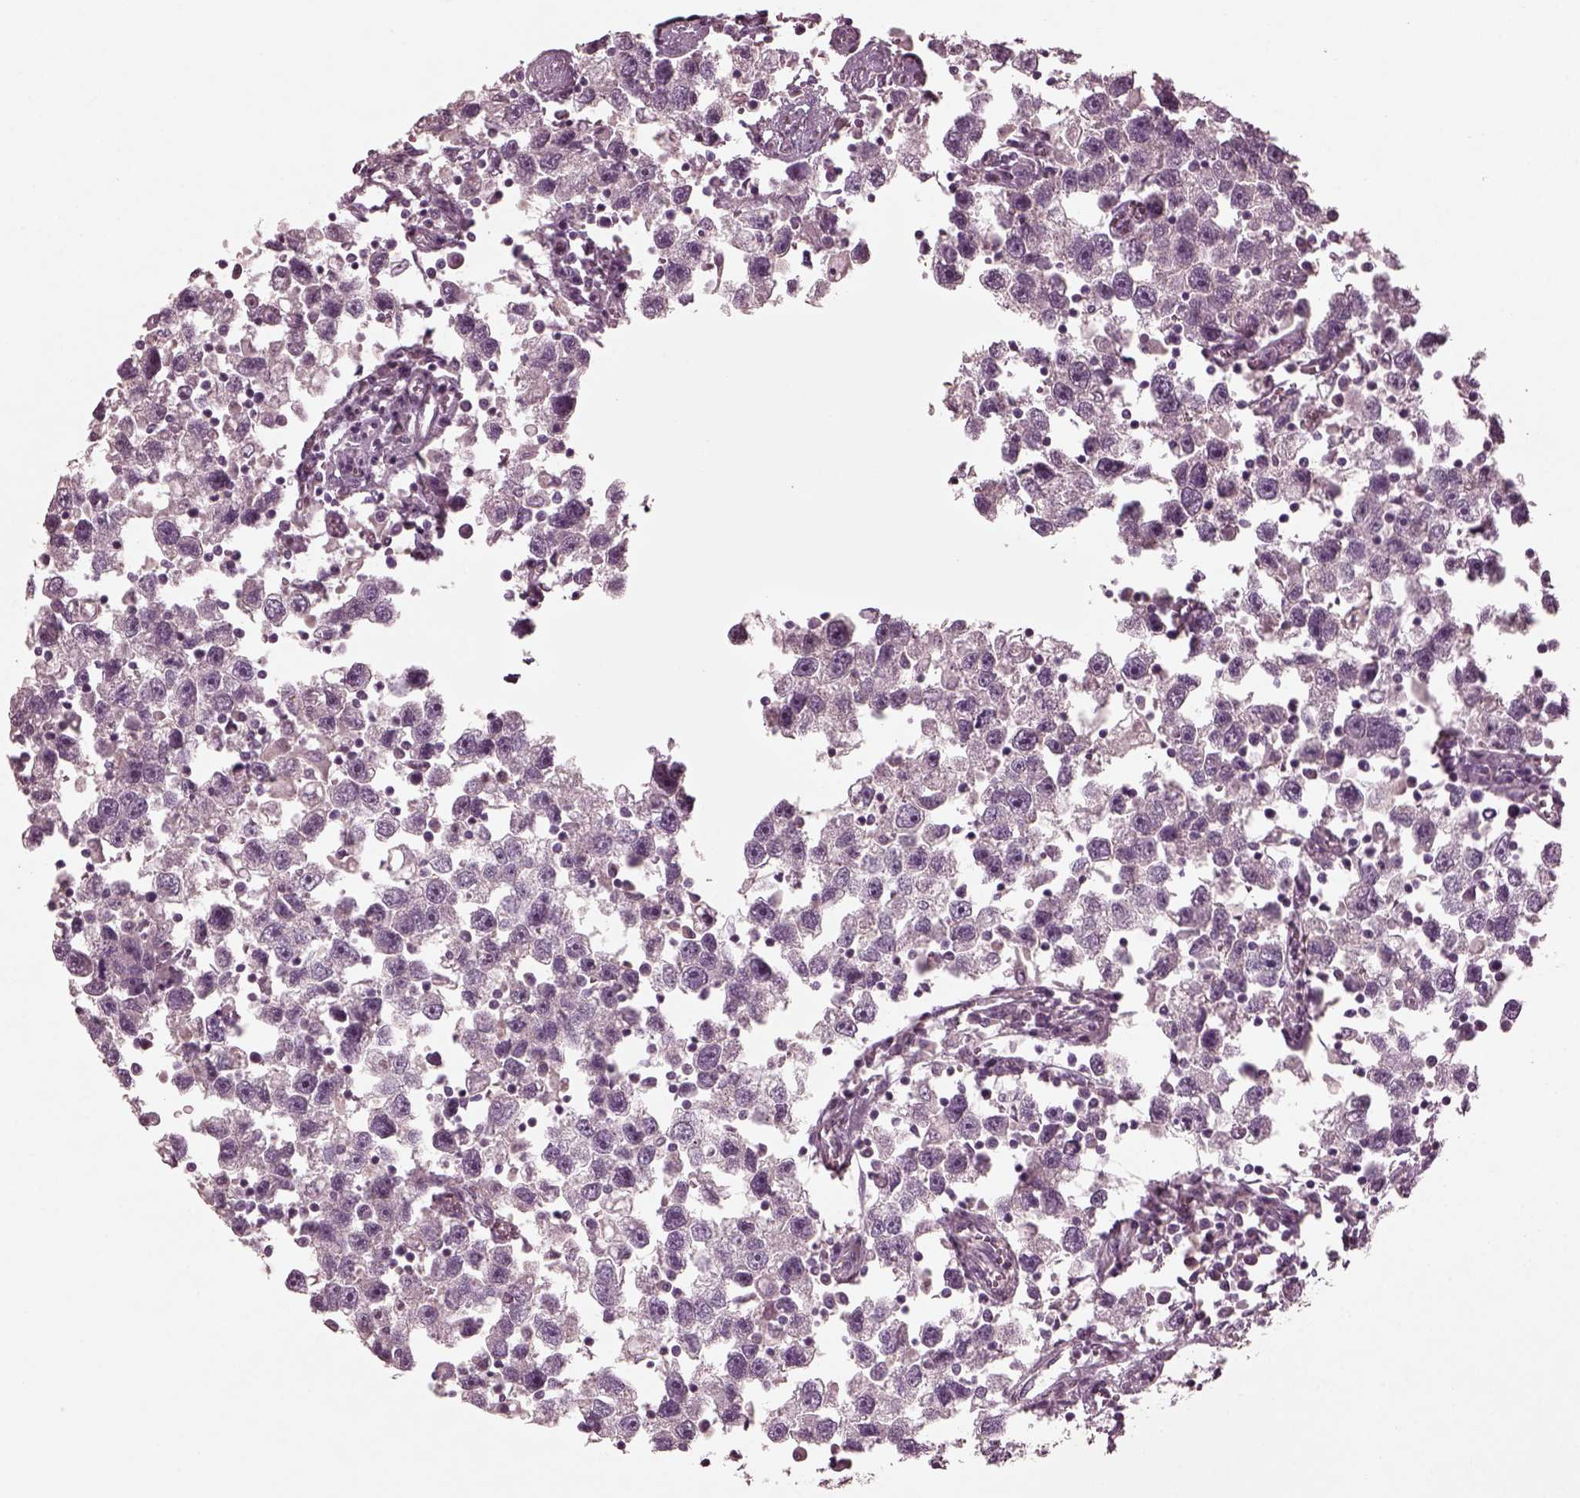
{"staining": {"intensity": "negative", "quantity": "none", "location": "none"}, "tissue": "testis cancer", "cell_type": "Tumor cells", "image_type": "cancer", "snomed": [{"axis": "morphology", "description": "Seminoma, NOS"}, {"axis": "topography", "description": "Testis"}], "caption": "Immunohistochemistry photomicrograph of human testis cancer (seminoma) stained for a protein (brown), which demonstrates no staining in tumor cells.", "gene": "PORCN", "patient": {"sex": "male", "age": 30}}